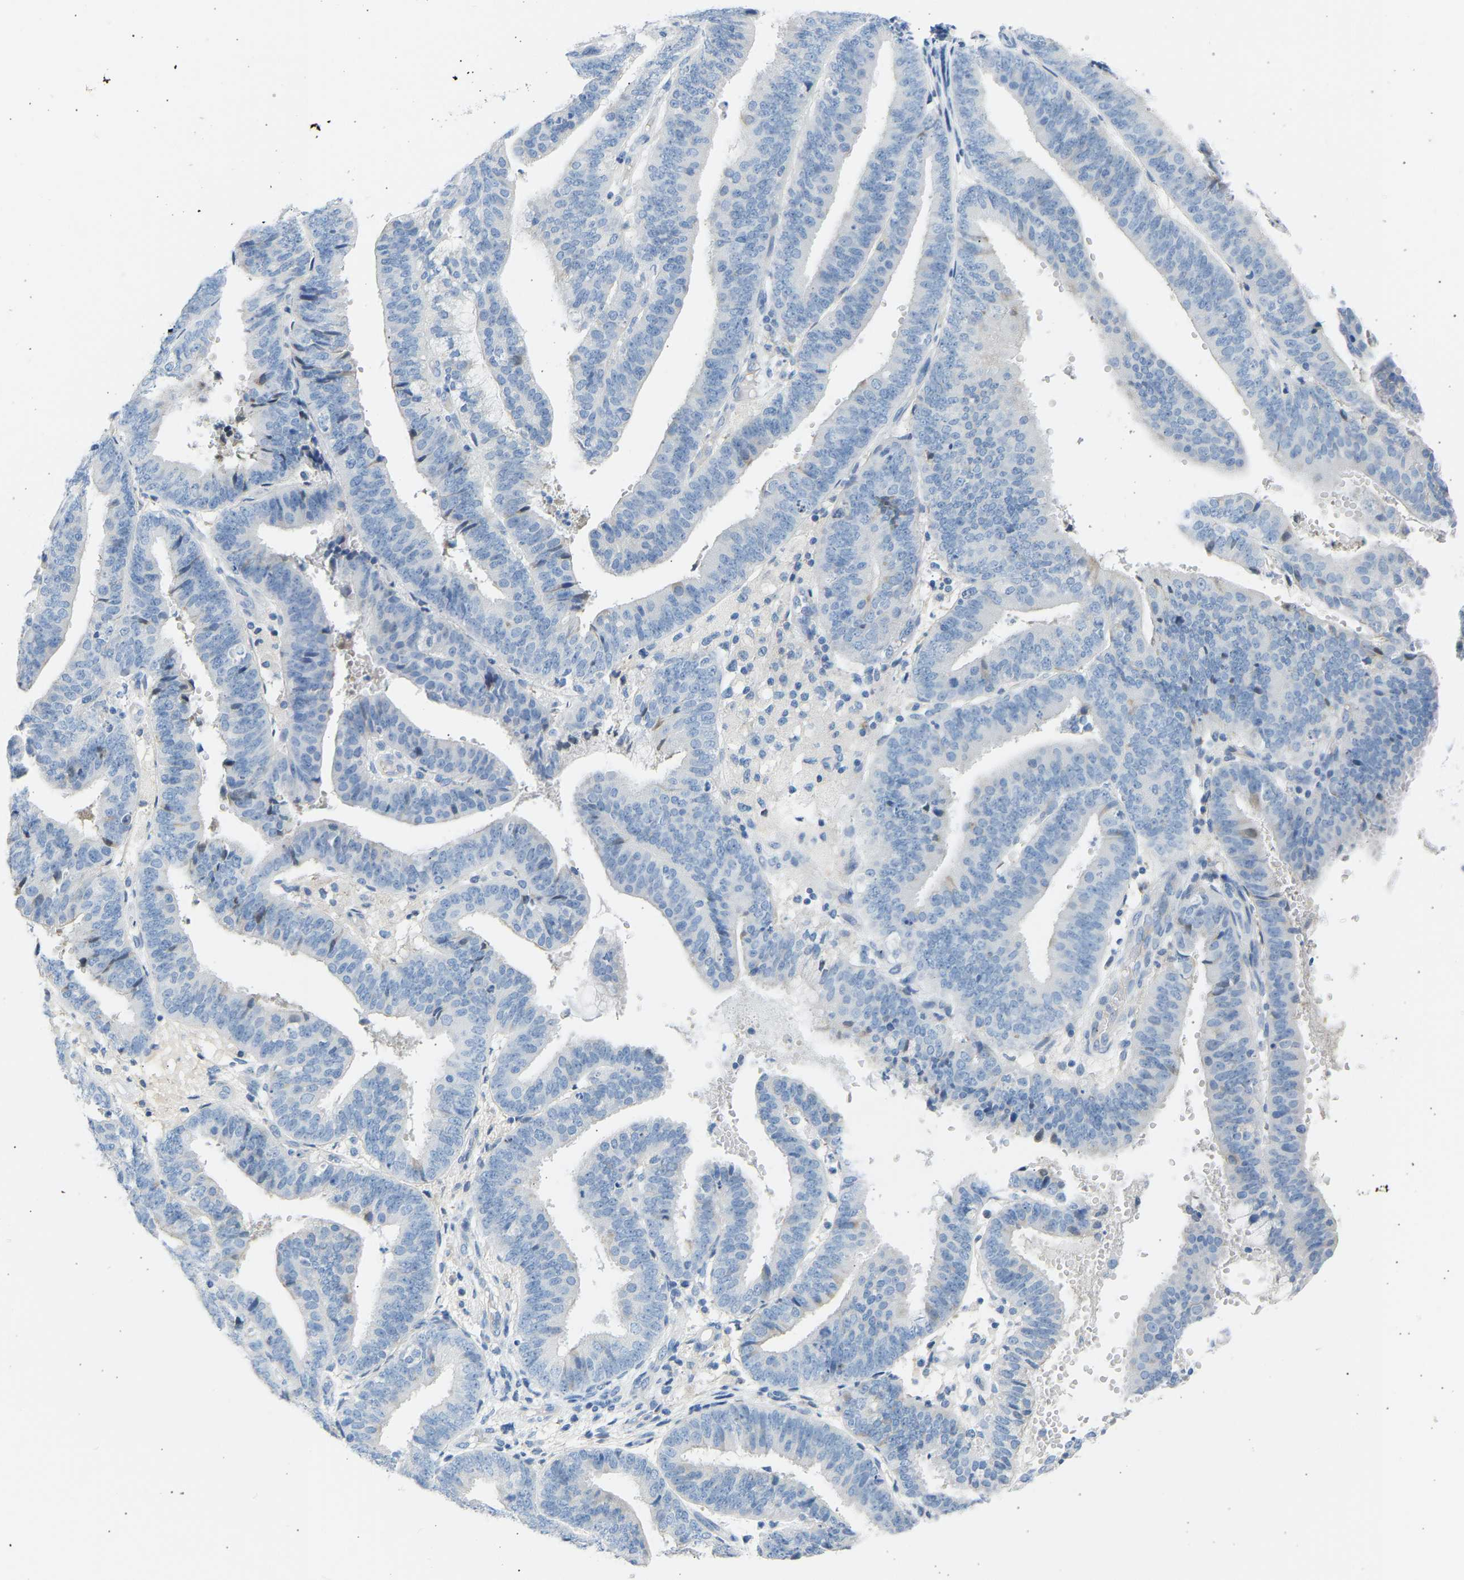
{"staining": {"intensity": "negative", "quantity": "none", "location": "none"}, "tissue": "endometrial cancer", "cell_type": "Tumor cells", "image_type": "cancer", "snomed": [{"axis": "morphology", "description": "Adenocarcinoma, NOS"}, {"axis": "topography", "description": "Endometrium"}], "caption": "The micrograph displays no significant positivity in tumor cells of endometrial adenocarcinoma. (DAB IHC visualized using brightfield microscopy, high magnification).", "gene": "GNAS", "patient": {"sex": "female", "age": 63}}